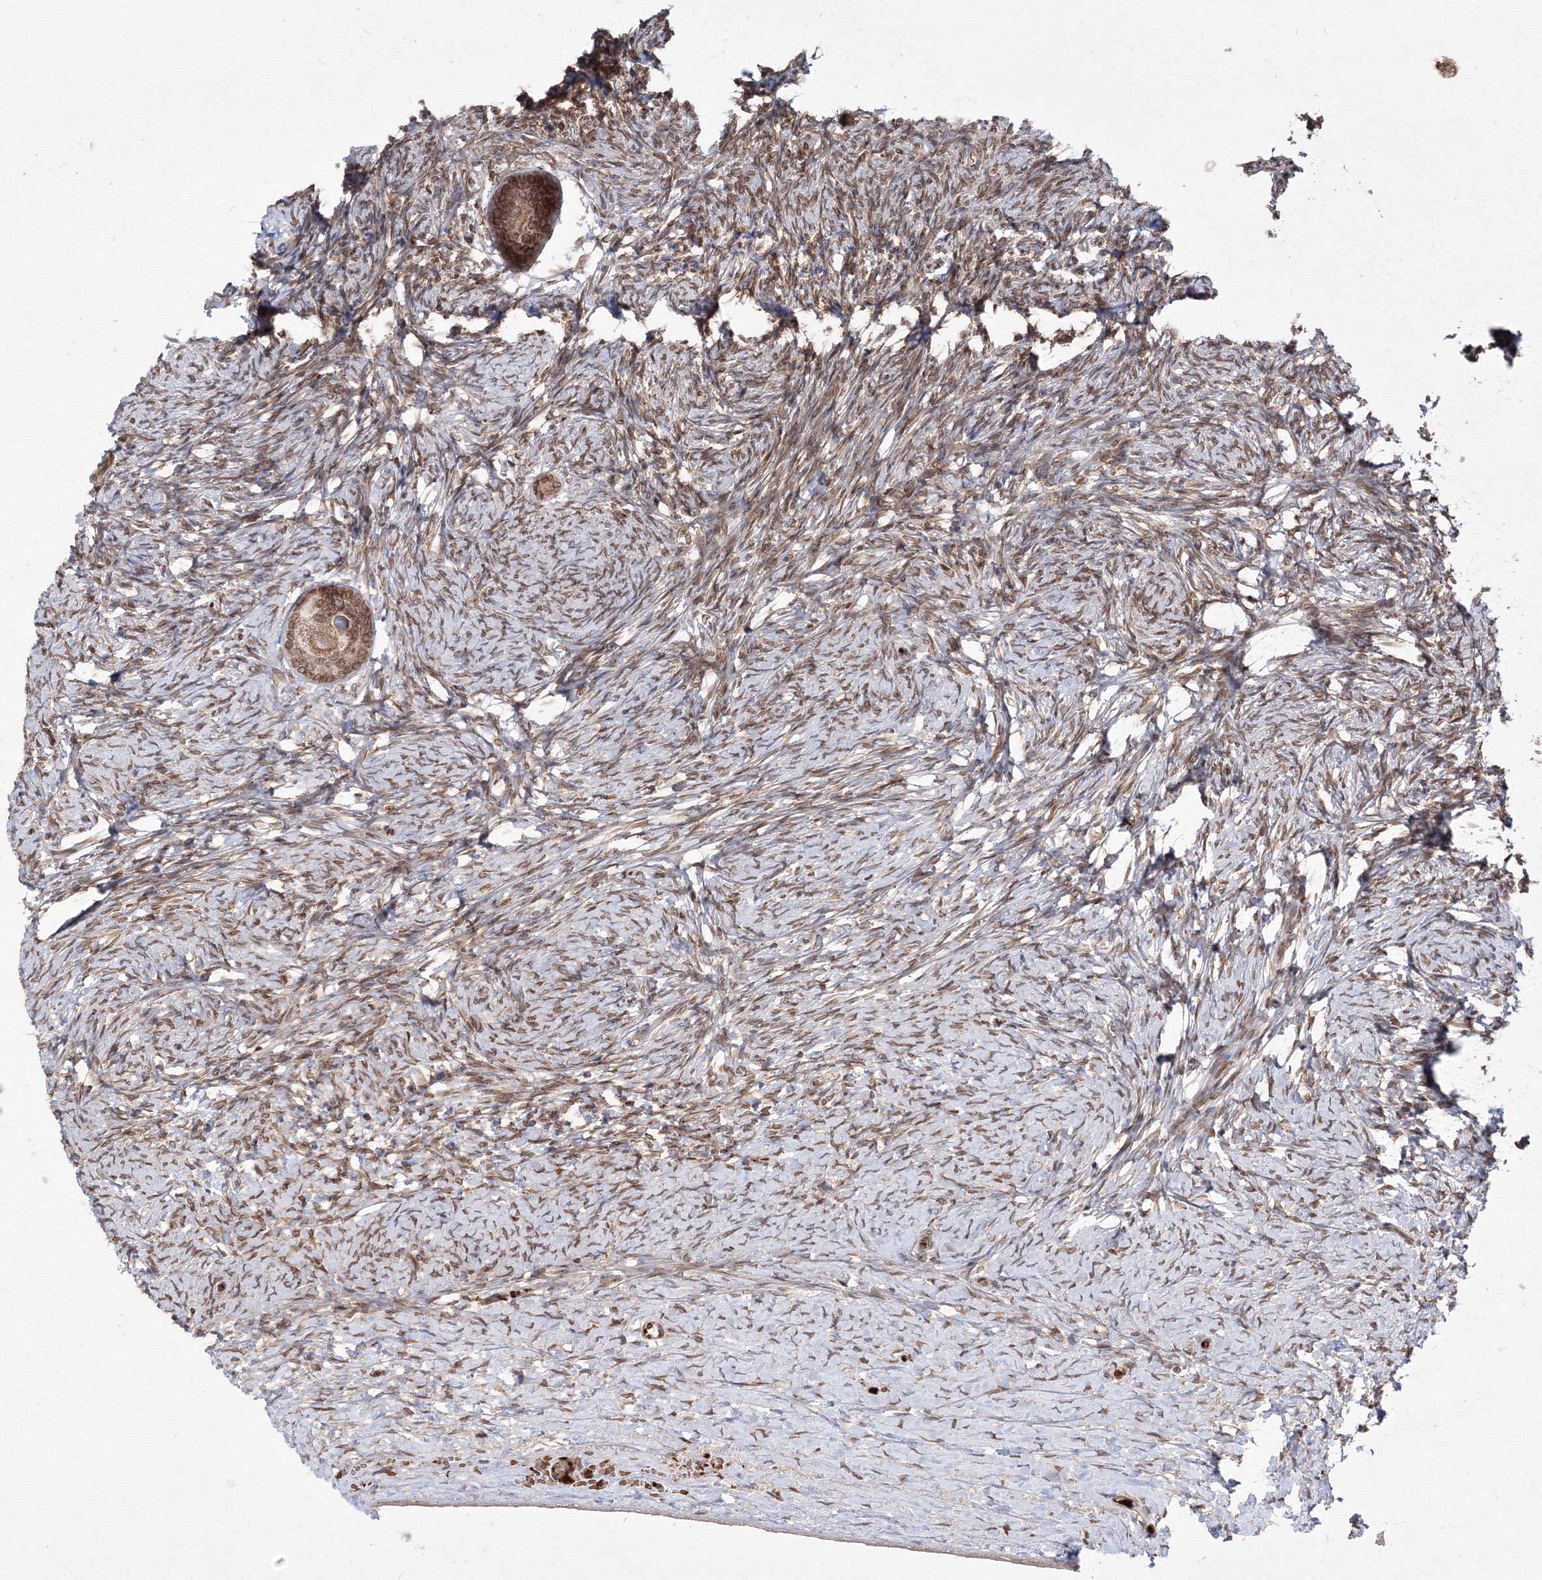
{"staining": {"intensity": "moderate", "quantity": ">75%", "location": "cytoplasmic/membranous,nuclear"}, "tissue": "ovary", "cell_type": "Follicle cells", "image_type": "normal", "snomed": [{"axis": "morphology", "description": "Normal tissue, NOS"}, {"axis": "morphology", "description": "Developmental malformation"}, {"axis": "topography", "description": "Ovary"}], "caption": "Follicle cells reveal medium levels of moderate cytoplasmic/membranous,nuclear staining in approximately >75% of cells in benign human ovary.", "gene": "DNAJB2", "patient": {"sex": "female", "age": 39}}